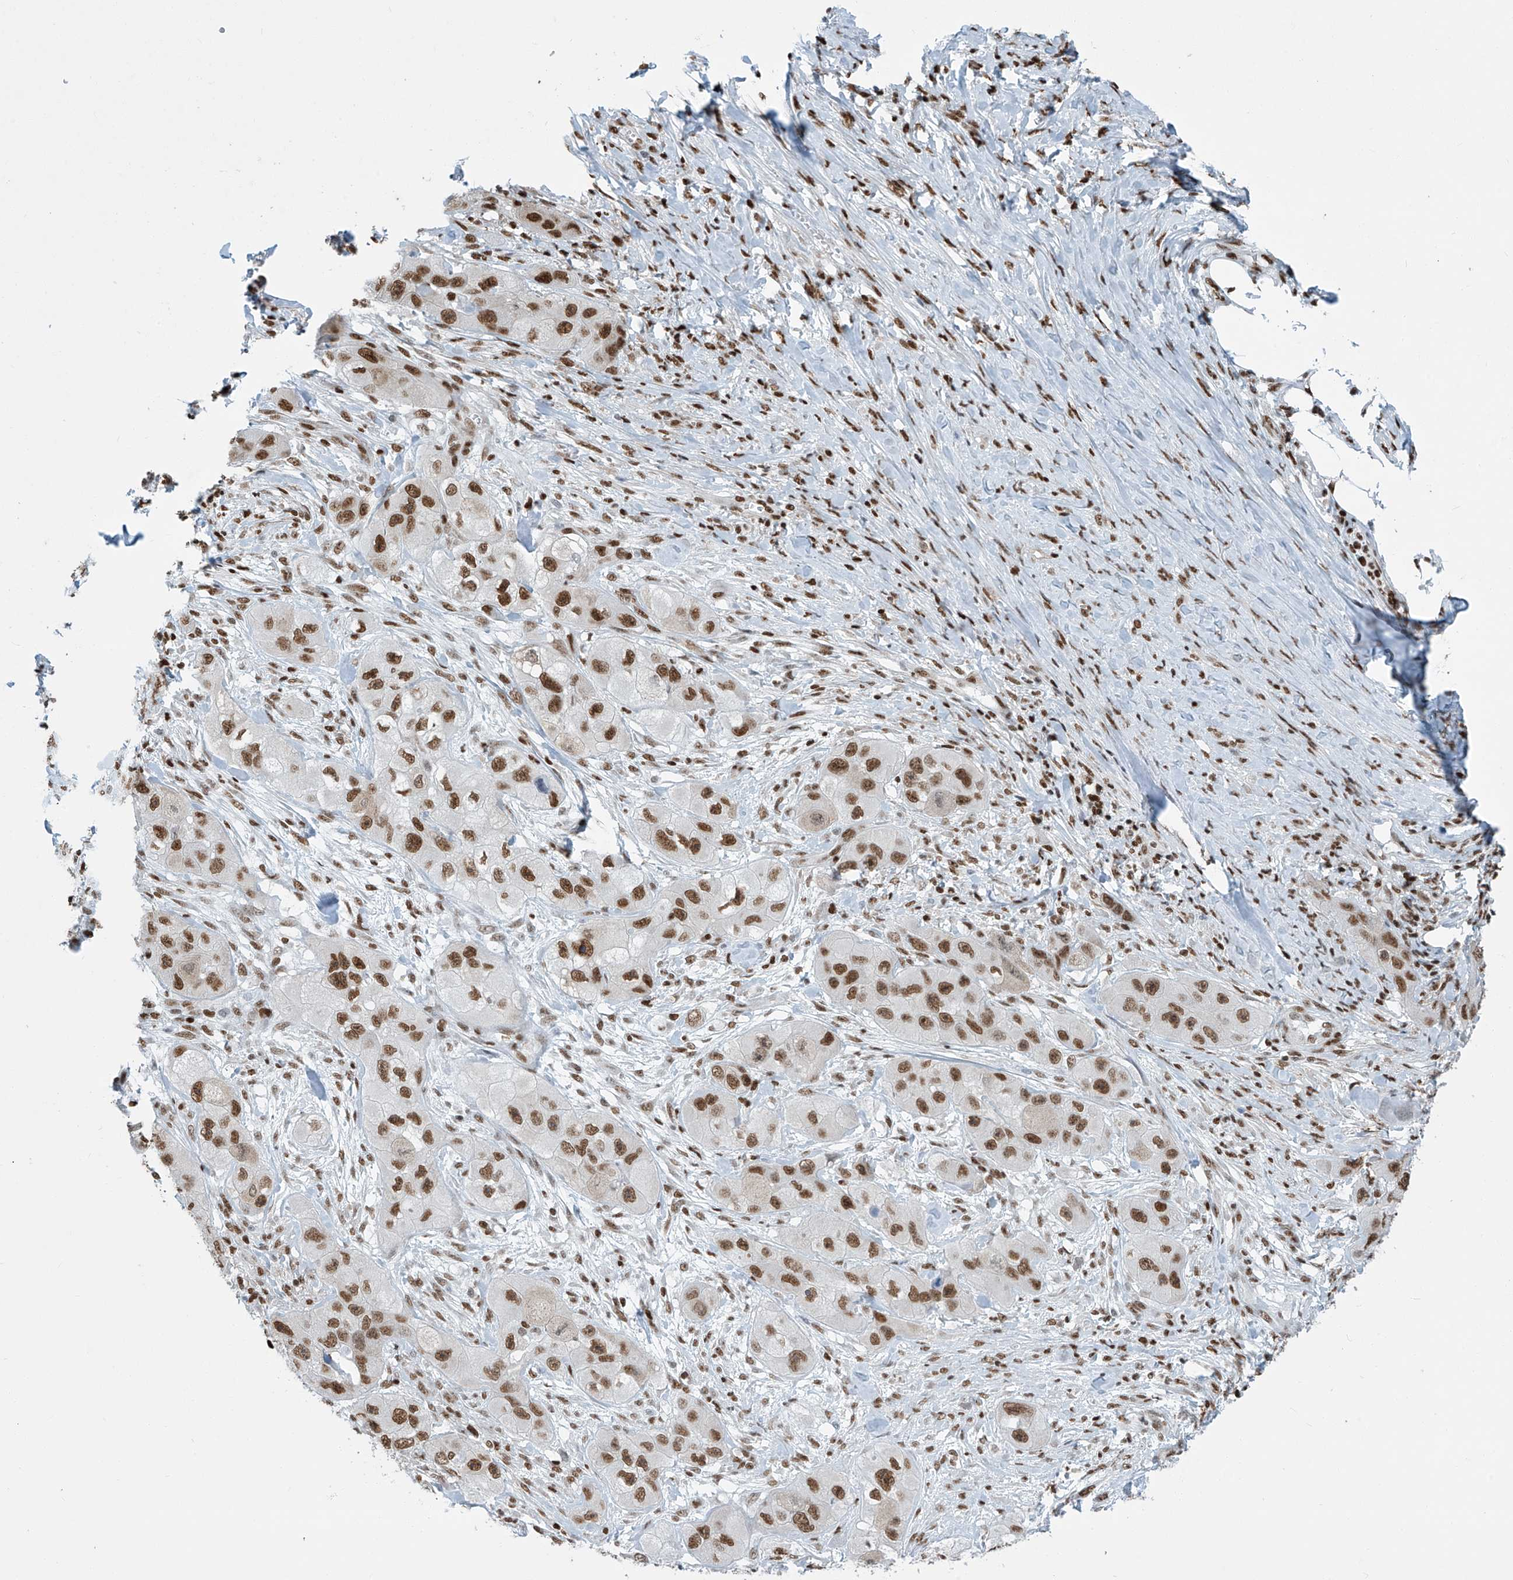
{"staining": {"intensity": "strong", "quantity": ">75%", "location": "nuclear"}, "tissue": "skin cancer", "cell_type": "Tumor cells", "image_type": "cancer", "snomed": [{"axis": "morphology", "description": "Squamous cell carcinoma, NOS"}, {"axis": "topography", "description": "Skin"}, {"axis": "topography", "description": "Subcutis"}], "caption": "Approximately >75% of tumor cells in skin cancer (squamous cell carcinoma) demonstrate strong nuclear protein staining as visualized by brown immunohistochemical staining.", "gene": "SARNP", "patient": {"sex": "male", "age": 73}}